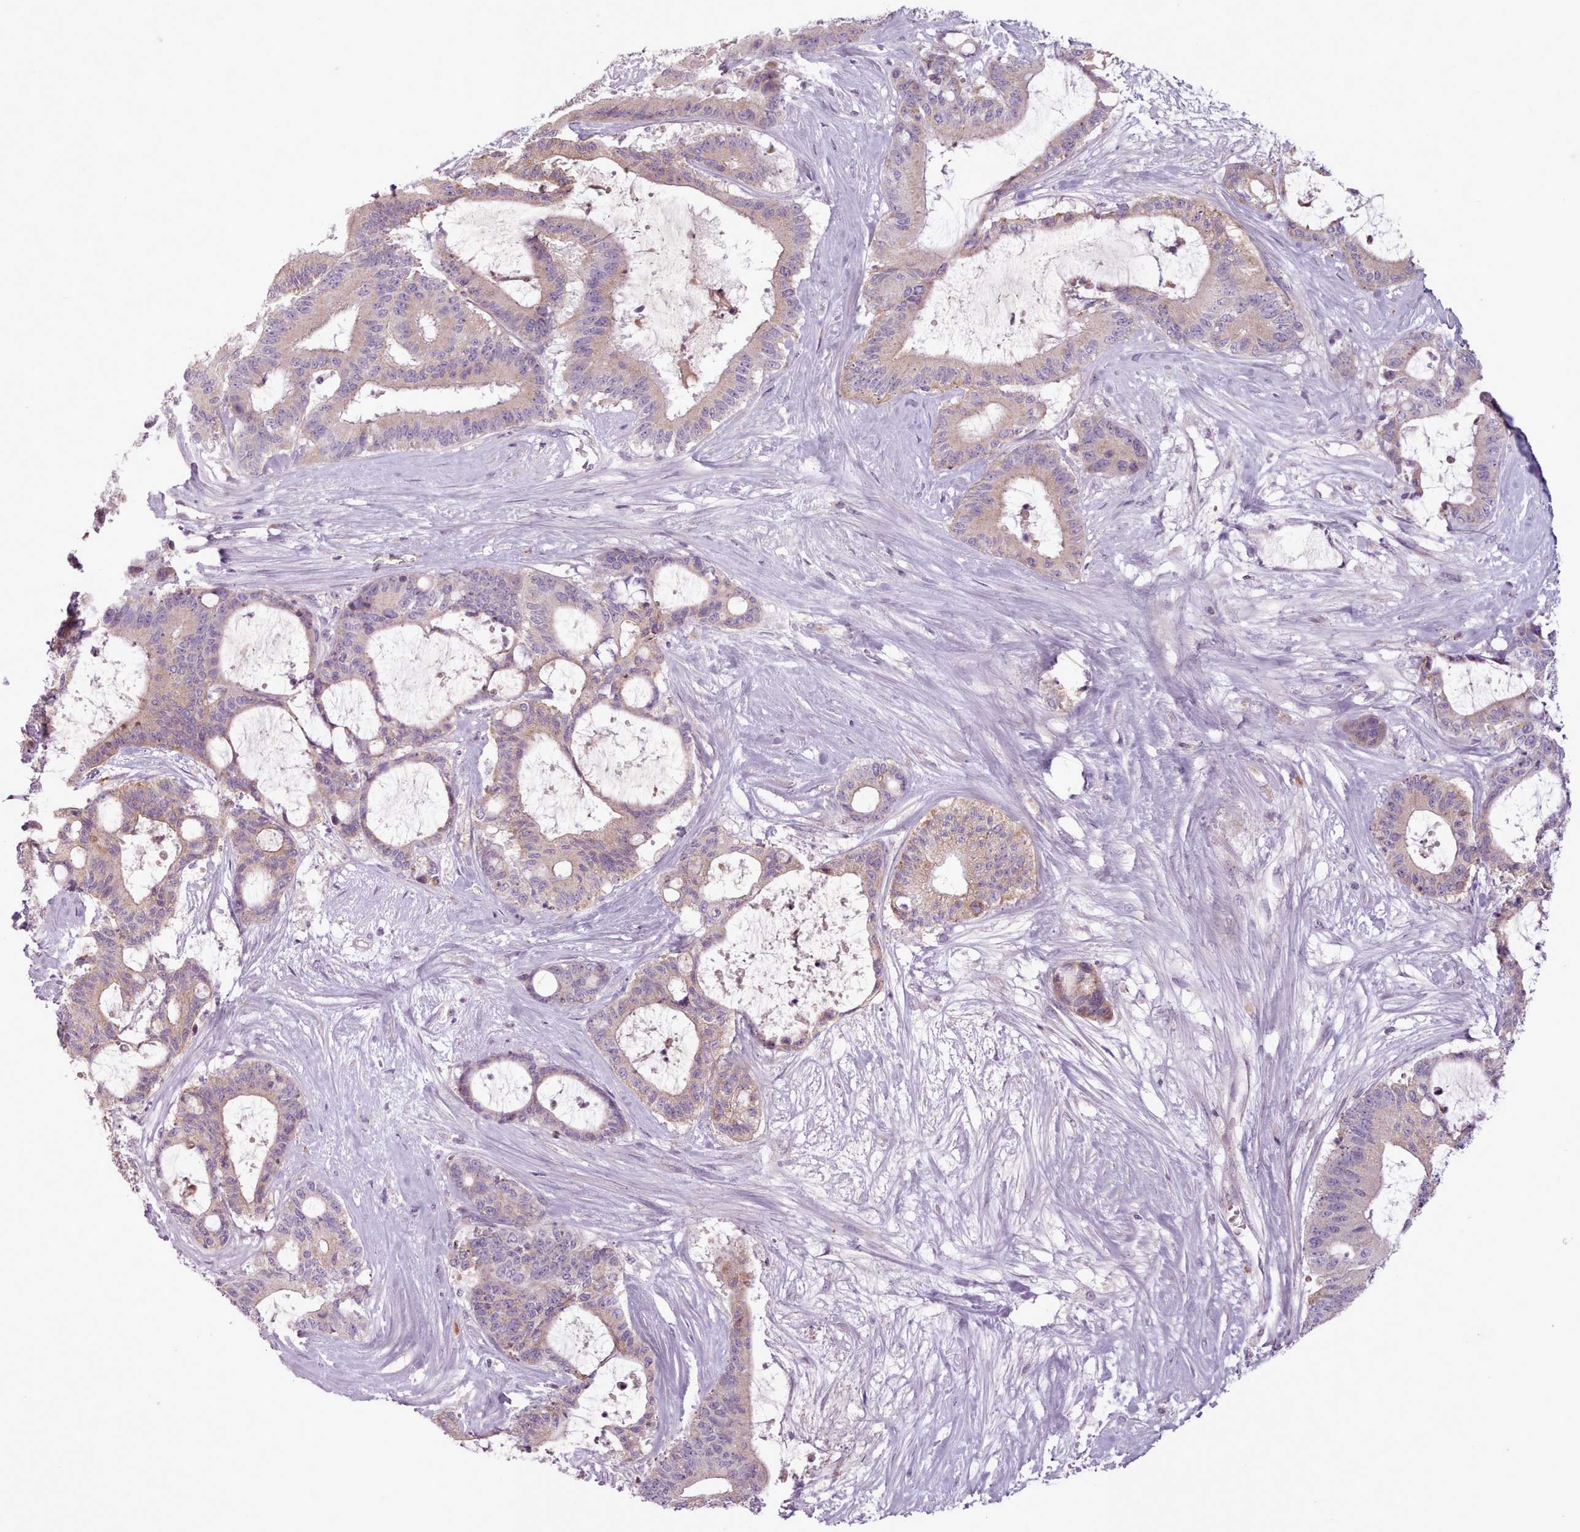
{"staining": {"intensity": "weak", "quantity": "25%-75%", "location": "cytoplasmic/membranous"}, "tissue": "liver cancer", "cell_type": "Tumor cells", "image_type": "cancer", "snomed": [{"axis": "morphology", "description": "Normal tissue, NOS"}, {"axis": "morphology", "description": "Cholangiocarcinoma"}, {"axis": "topography", "description": "Liver"}, {"axis": "topography", "description": "Peripheral nerve tissue"}], "caption": "Liver cancer (cholangiocarcinoma) was stained to show a protein in brown. There is low levels of weak cytoplasmic/membranous expression in approximately 25%-75% of tumor cells.", "gene": "LAPTM5", "patient": {"sex": "female", "age": 73}}